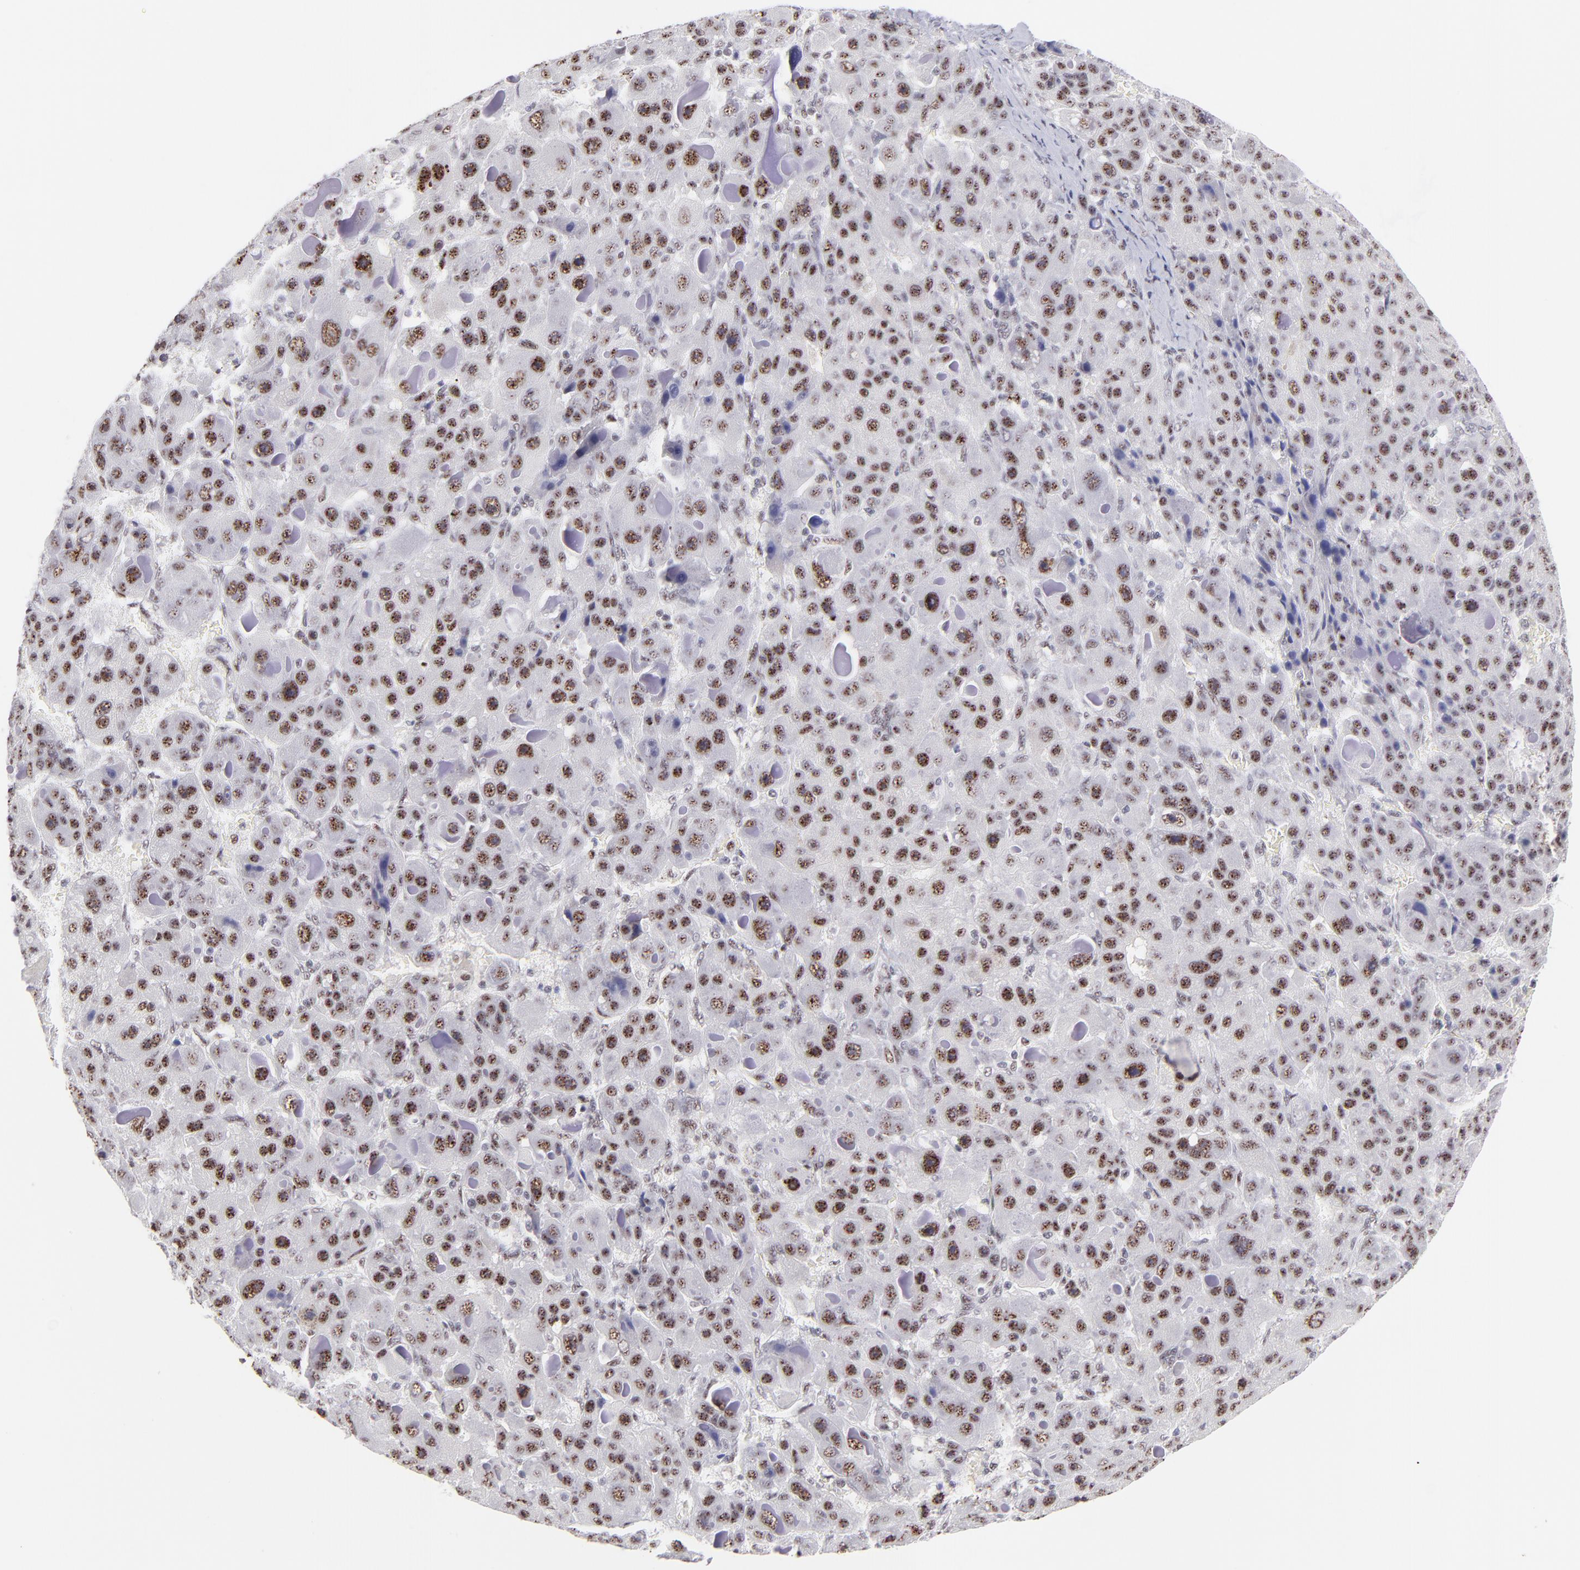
{"staining": {"intensity": "moderate", "quantity": ">75%", "location": "nuclear"}, "tissue": "liver cancer", "cell_type": "Tumor cells", "image_type": "cancer", "snomed": [{"axis": "morphology", "description": "Carcinoma, Hepatocellular, NOS"}, {"axis": "topography", "description": "Liver"}], "caption": "This is a photomicrograph of immunohistochemistry (IHC) staining of liver cancer, which shows moderate expression in the nuclear of tumor cells.", "gene": "CDC25C", "patient": {"sex": "male", "age": 76}}